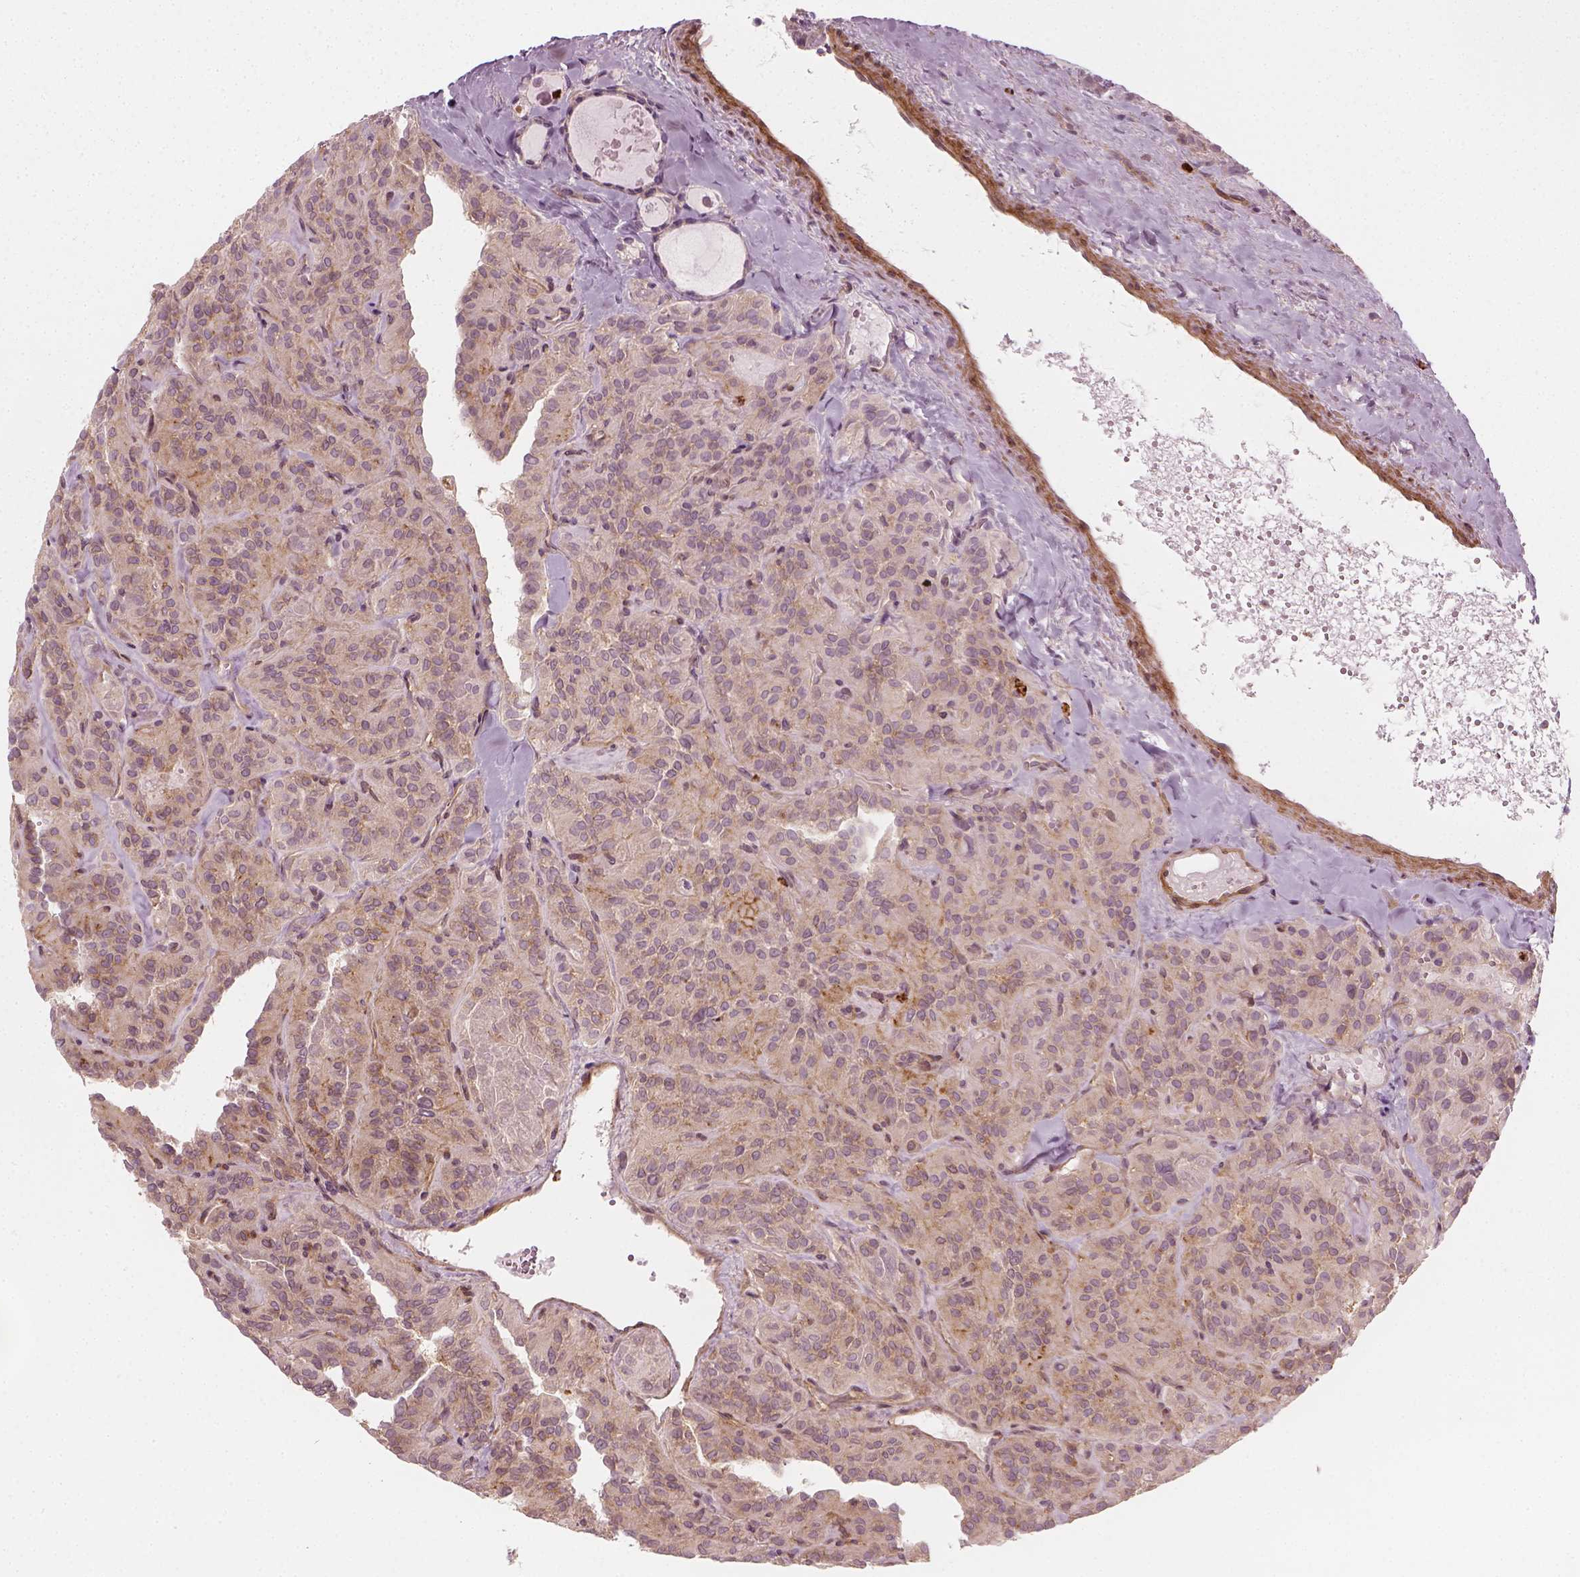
{"staining": {"intensity": "weak", "quantity": ">75%", "location": "cytoplasmic/membranous"}, "tissue": "thyroid cancer", "cell_type": "Tumor cells", "image_type": "cancer", "snomed": [{"axis": "morphology", "description": "Papillary adenocarcinoma, NOS"}, {"axis": "topography", "description": "Thyroid gland"}], "caption": "Immunohistochemical staining of thyroid papillary adenocarcinoma reveals low levels of weak cytoplasmic/membranous protein expression in about >75% of tumor cells.", "gene": "NPTN", "patient": {"sex": "female", "age": 45}}